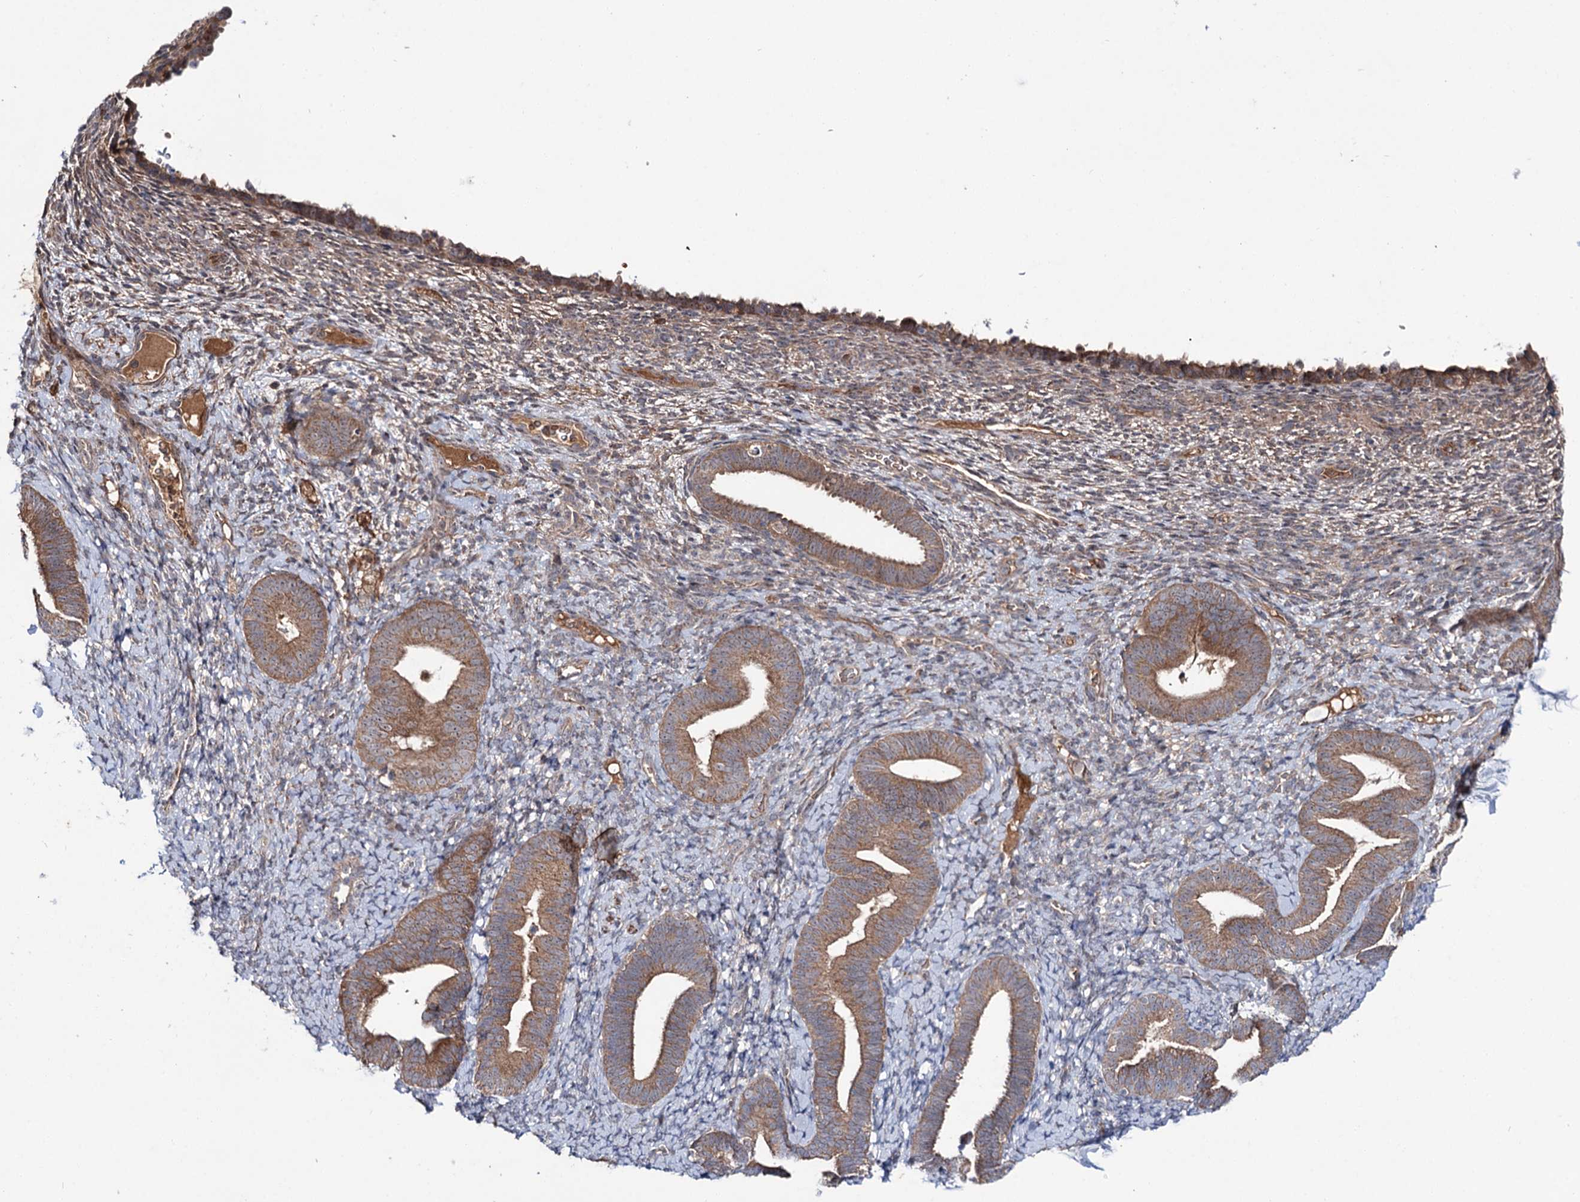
{"staining": {"intensity": "weak", "quantity": "25%-75%", "location": "cytoplasmic/membranous"}, "tissue": "endometrium", "cell_type": "Cells in endometrial stroma", "image_type": "normal", "snomed": [{"axis": "morphology", "description": "Normal tissue, NOS"}, {"axis": "topography", "description": "Endometrium"}], "caption": "IHC (DAB (3,3'-diaminobenzidine)) staining of unremarkable human endometrium displays weak cytoplasmic/membranous protein expression in about 25%-75% of cells in endometrial stroma. The staining was performed using DAB, with brown indicating positive protein expression. Nuclei are stained blue with hematoxylin.", "gene": "PTPN3", "patient": {"sex": "female", "age": 65}}